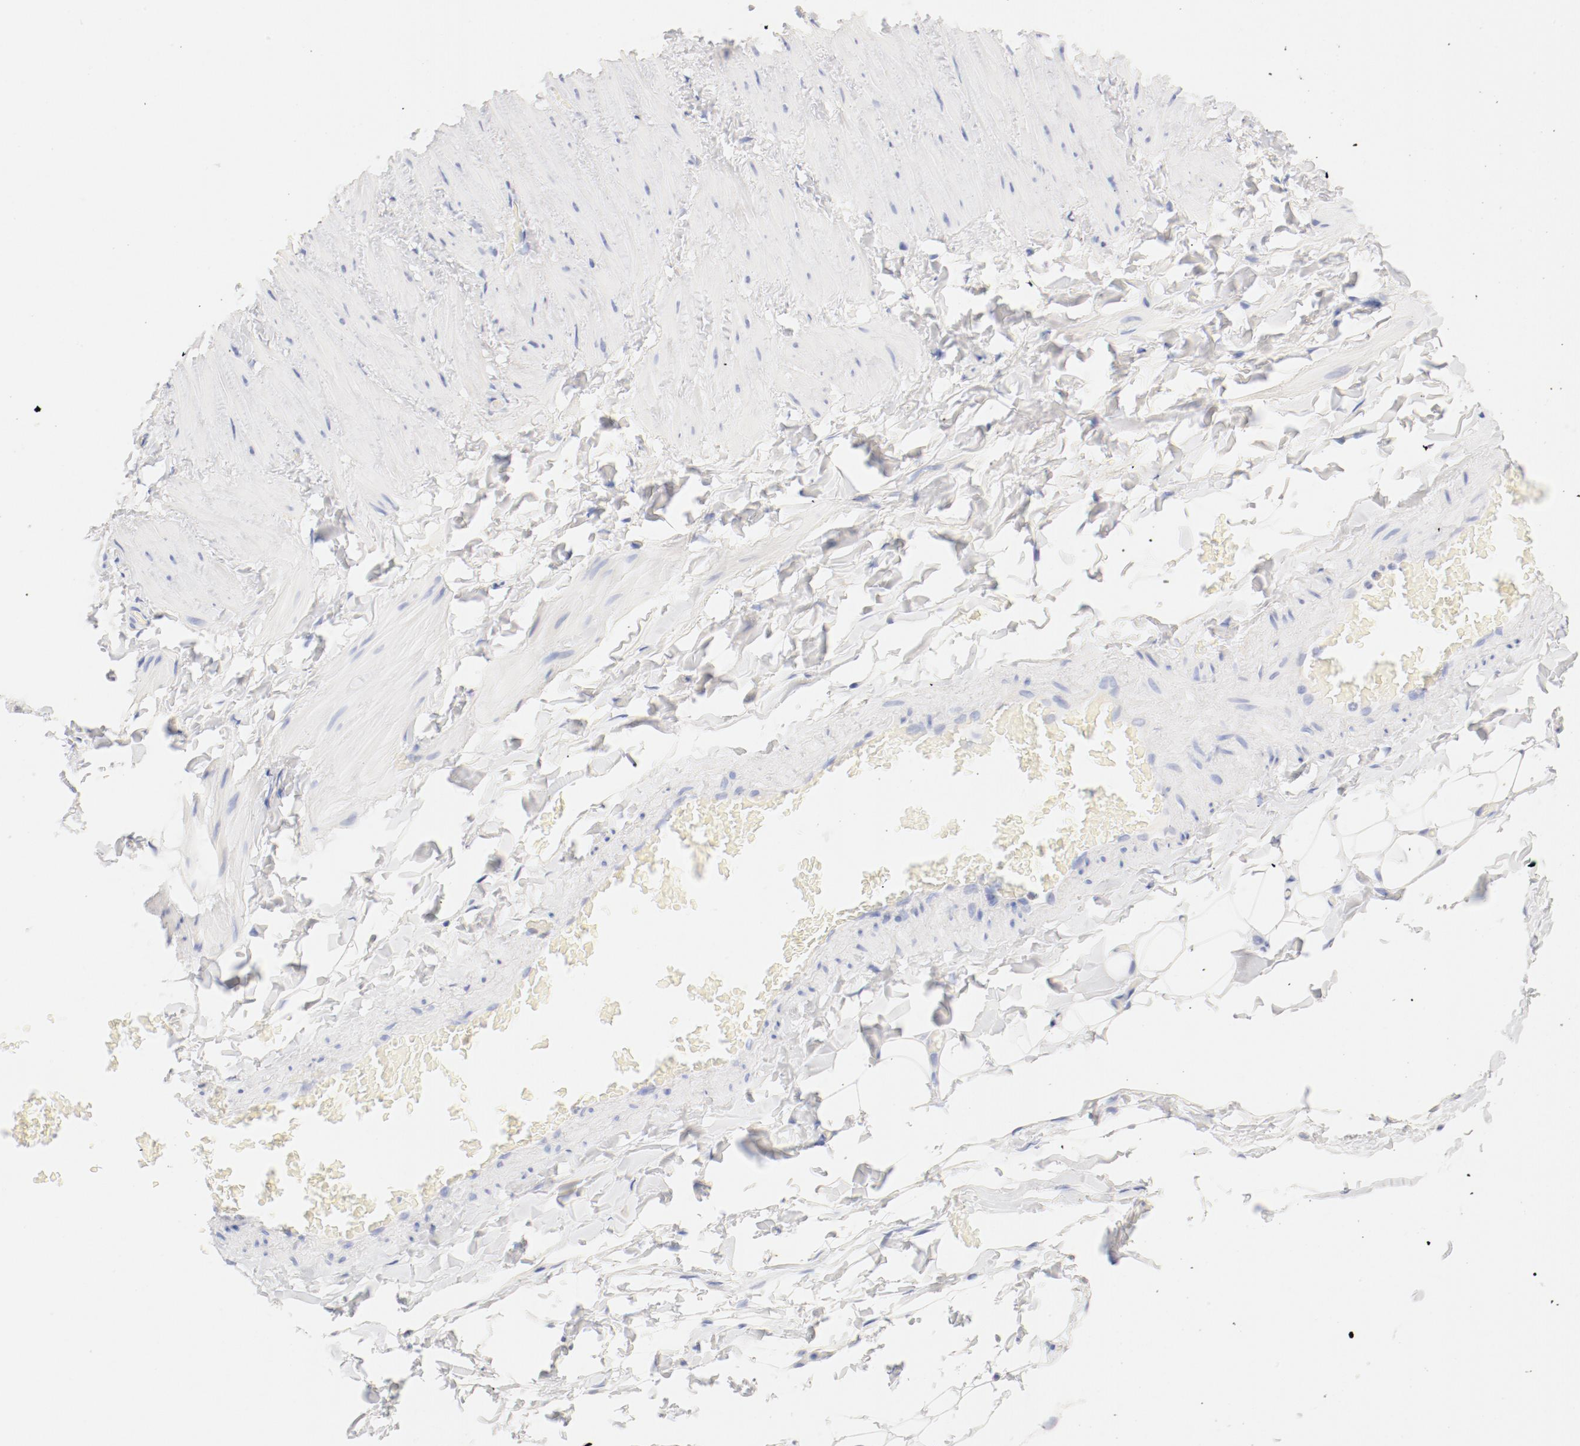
{"staining": {"intensity": "negative", "quantity": "none", "location": "none"}, "tissue": "adipose tissue", "cell_type": "Adipocytes", "image_type": "normal", "snomed": [{"axis": "morphology", "description": "Normal tissue, NOS"}, {"axis": "topography", "description": "Soft tissue"}], "caption": "An image of adipose tissue stained for a protein displays no brown staining in adipocytes. (DAB IHC with hematoxylin counter stain).", "gene": "HOMER1", "patient": {"sex": "male", "age": 26}}